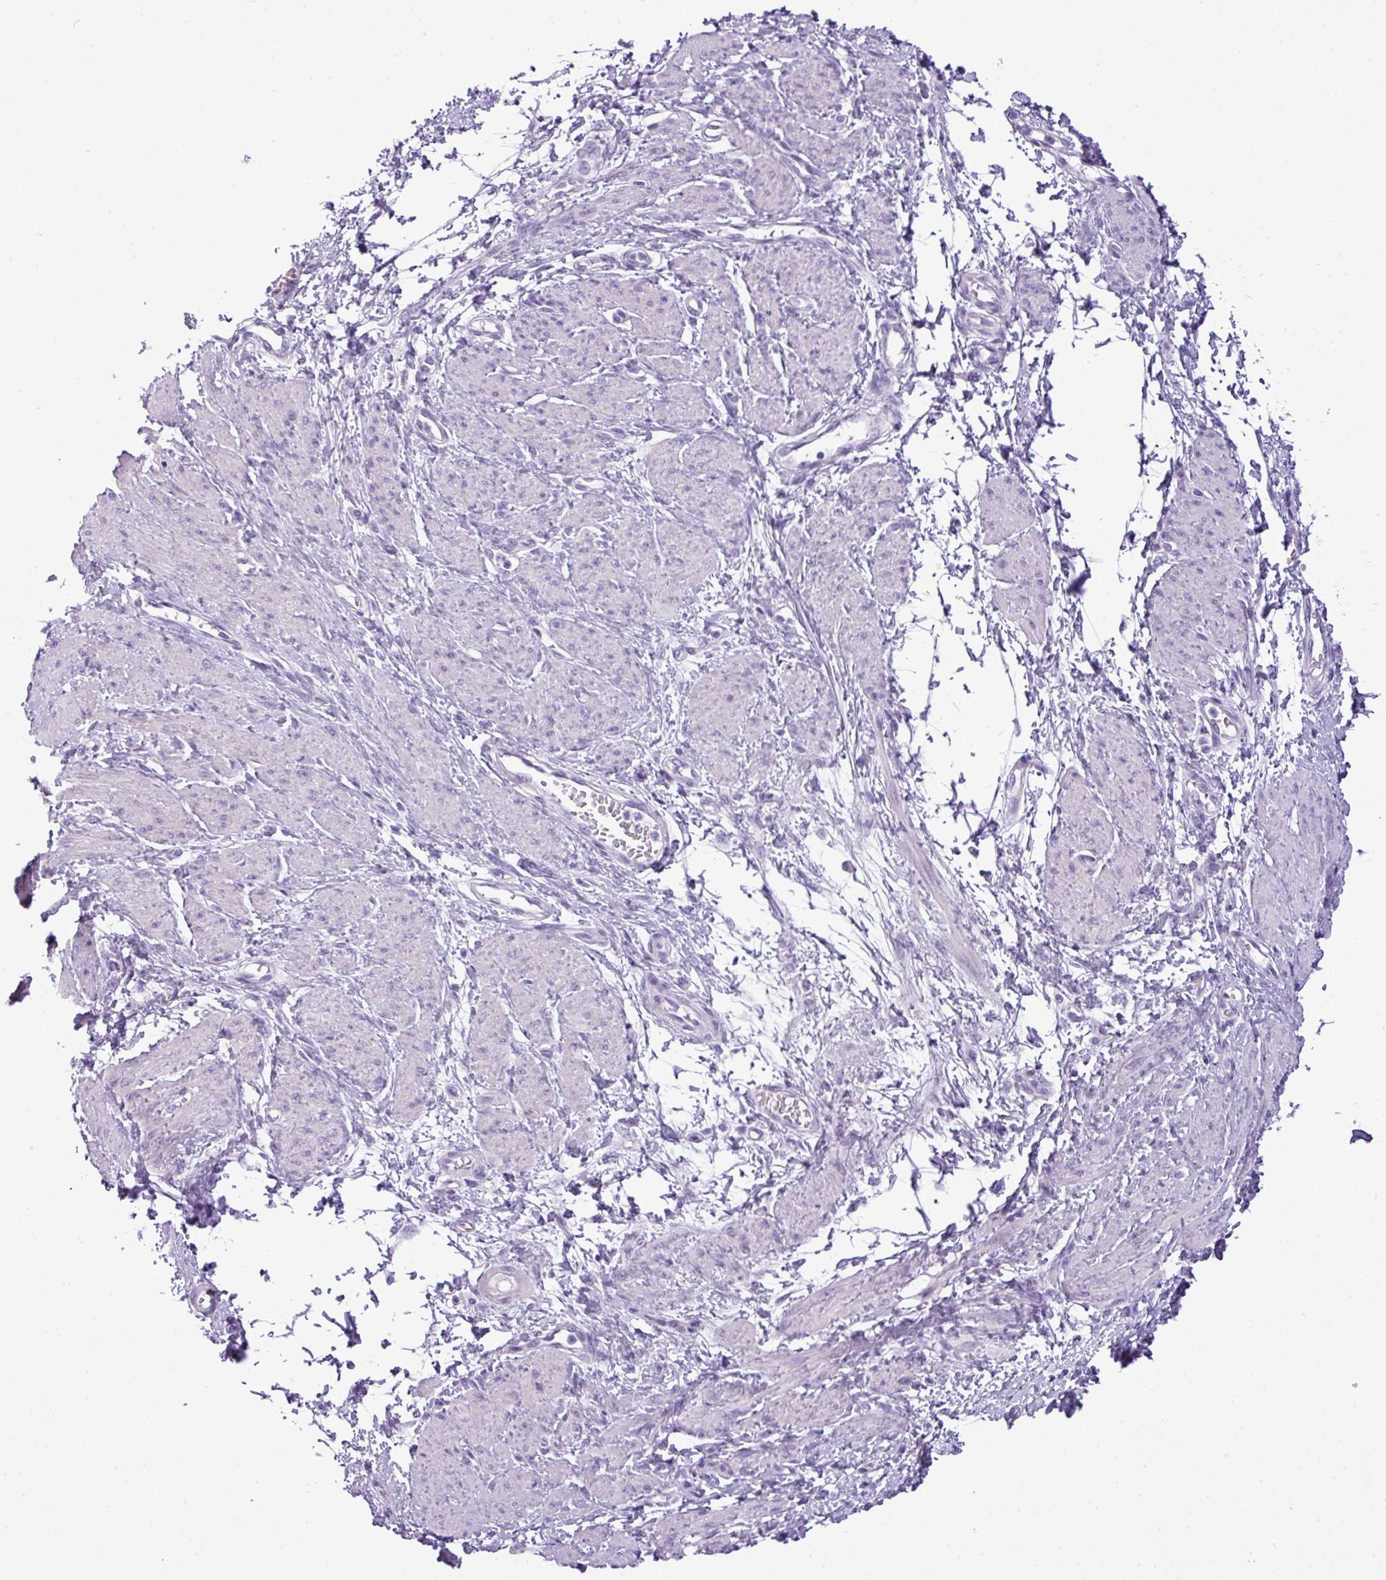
{"staining": {"intensity": "negative", "quantity": "none", "location": "none"}, "tissue": "smooth muscle", "cell_type": "Smooth muscle cells", "image_type": "normal", "snomed": [{"axis": "morphology", "description": "Normal tissue, NOS"}, {"axis": "topography", "description": "Smooth muscle"}, {"axis": "topography", "description": "Uterus"}], "caption": "Immunohistochemistry (IHC) micrograph of normal smooth muscle: smooth muscle stained with DAB (3,3'-diaminobenzidine) shows no significant protein positivity in smooth muscle cells. (DAB (3,3'-diaminobenzidine) IHC visualized using brightfield microscopy, high magnification).", "gene": "RBMXL2", "patient": {"sex": "female", "age": 39}}